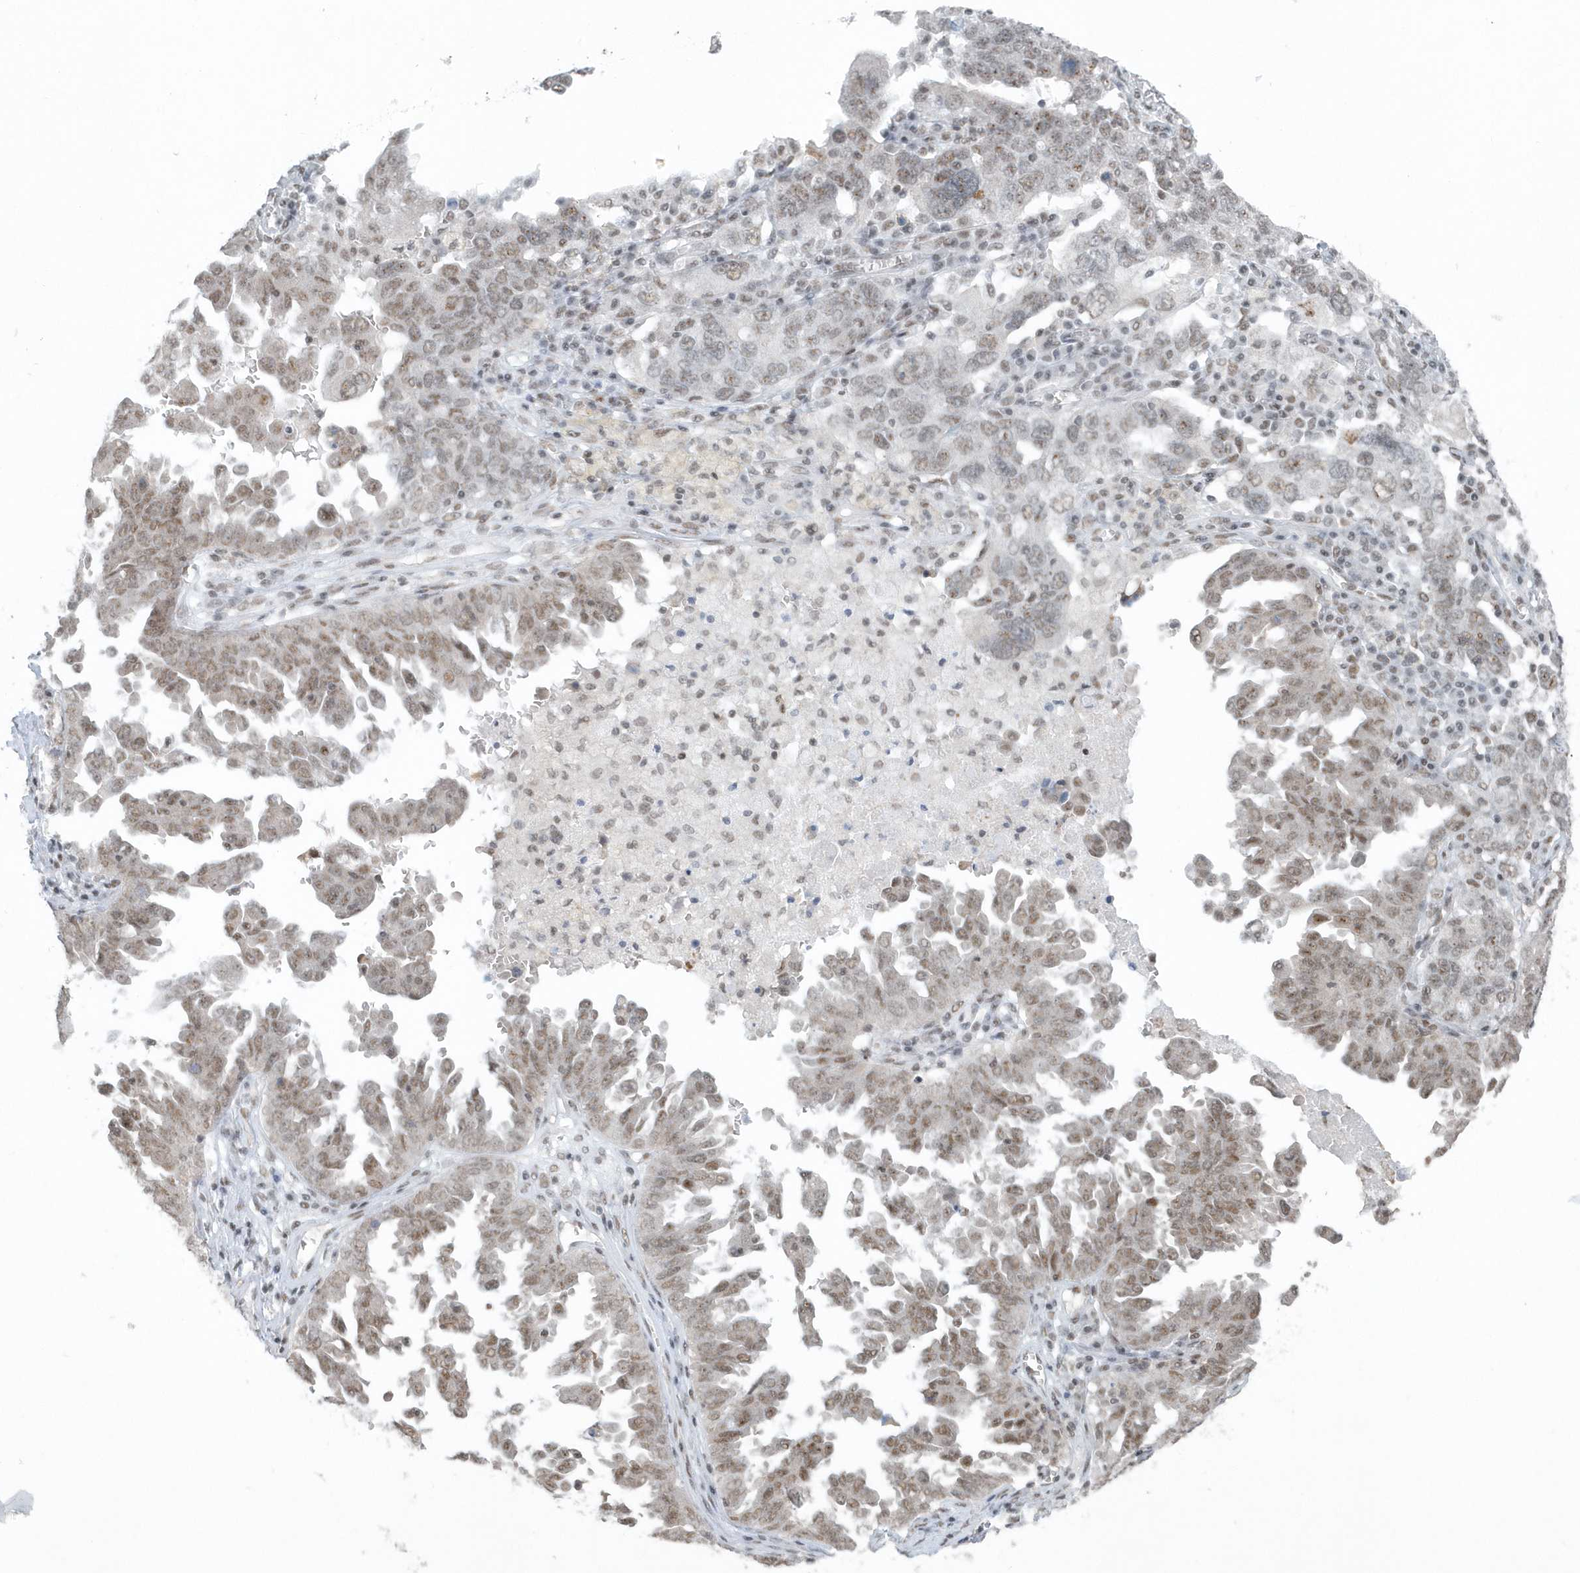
{"staining": {"intensity": "weak", "quantity": "25%-75%", "location": "nuclear"}, "tissue": "ovarian cancer", "cell_type": "Tumor cells", "image_type": "cancer", "snomed": [{"axis": "morphology", "description": "Carcinoma, endometroid"}, {"axis": "topography", "description": "Ovary"}], "caption": "DAB immunohistochemical staining of human ovarian endometroid carcinoma exhibits weak nuclear protein positivity in approximately 25%-75% of tumor cells.", "gene": "YTHDC1", "patient": {"sex": "female", "age": 62}}